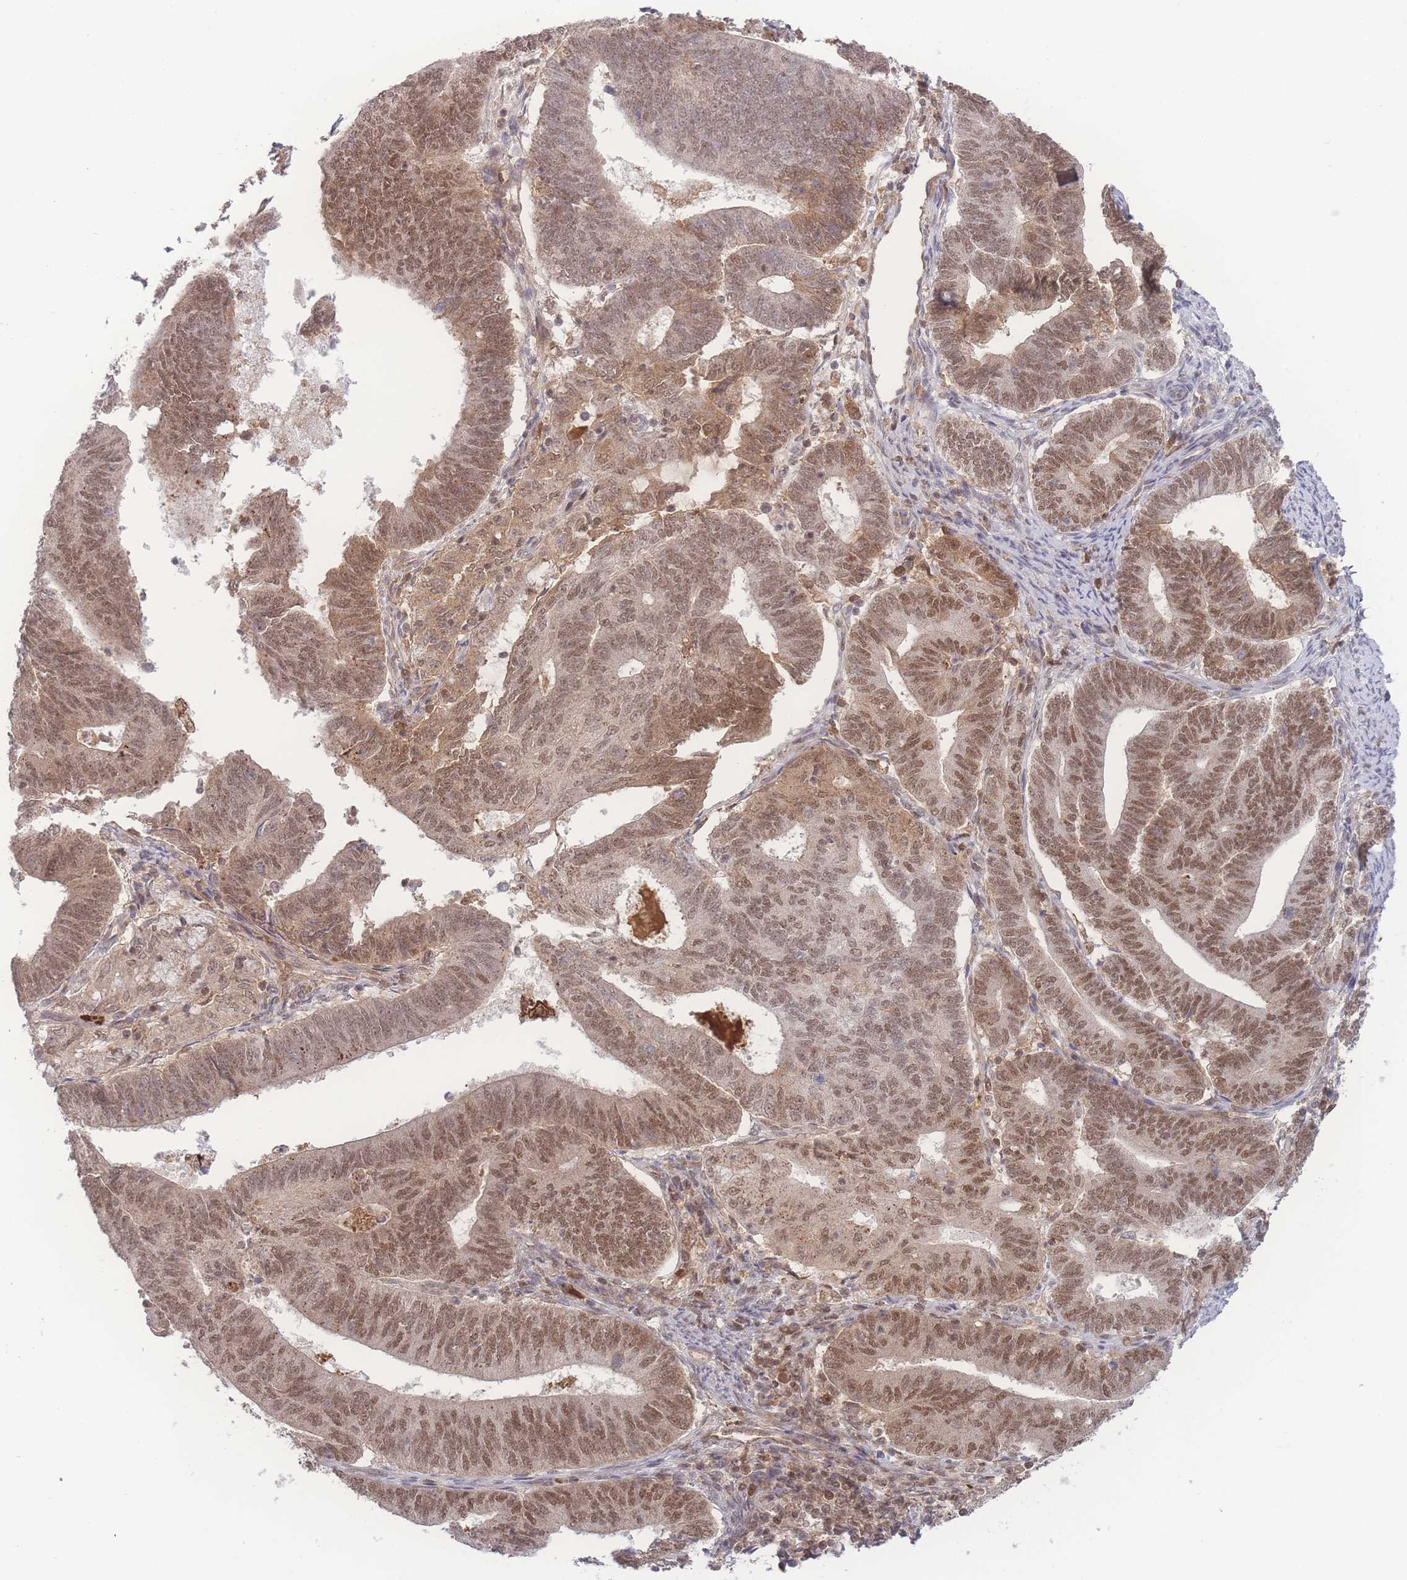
{"staining": {"intensity": "moderate", "quantity": ">75%", "location": "nuclear"}, "tissue": "endometrial cancer", "cell_type": "Tumor cells", "image_type": "cancer", "snomed": [{"axis": "morphology", "description": "Adenocarcinoma, NOS"}, {"axis": "topography", "description": "Endometrium"}], "caption": "An image of human endometrial adenocarcinoma stained for a protein displays moderate nuclear brown staining in tumor cells. The staining was performed using DAB, with brown indicating positive protein expression. Nuclei are stained blue with hematoxylin.", "gene": "RAVER1", "patient": {"sex": "female", "age": 70}}